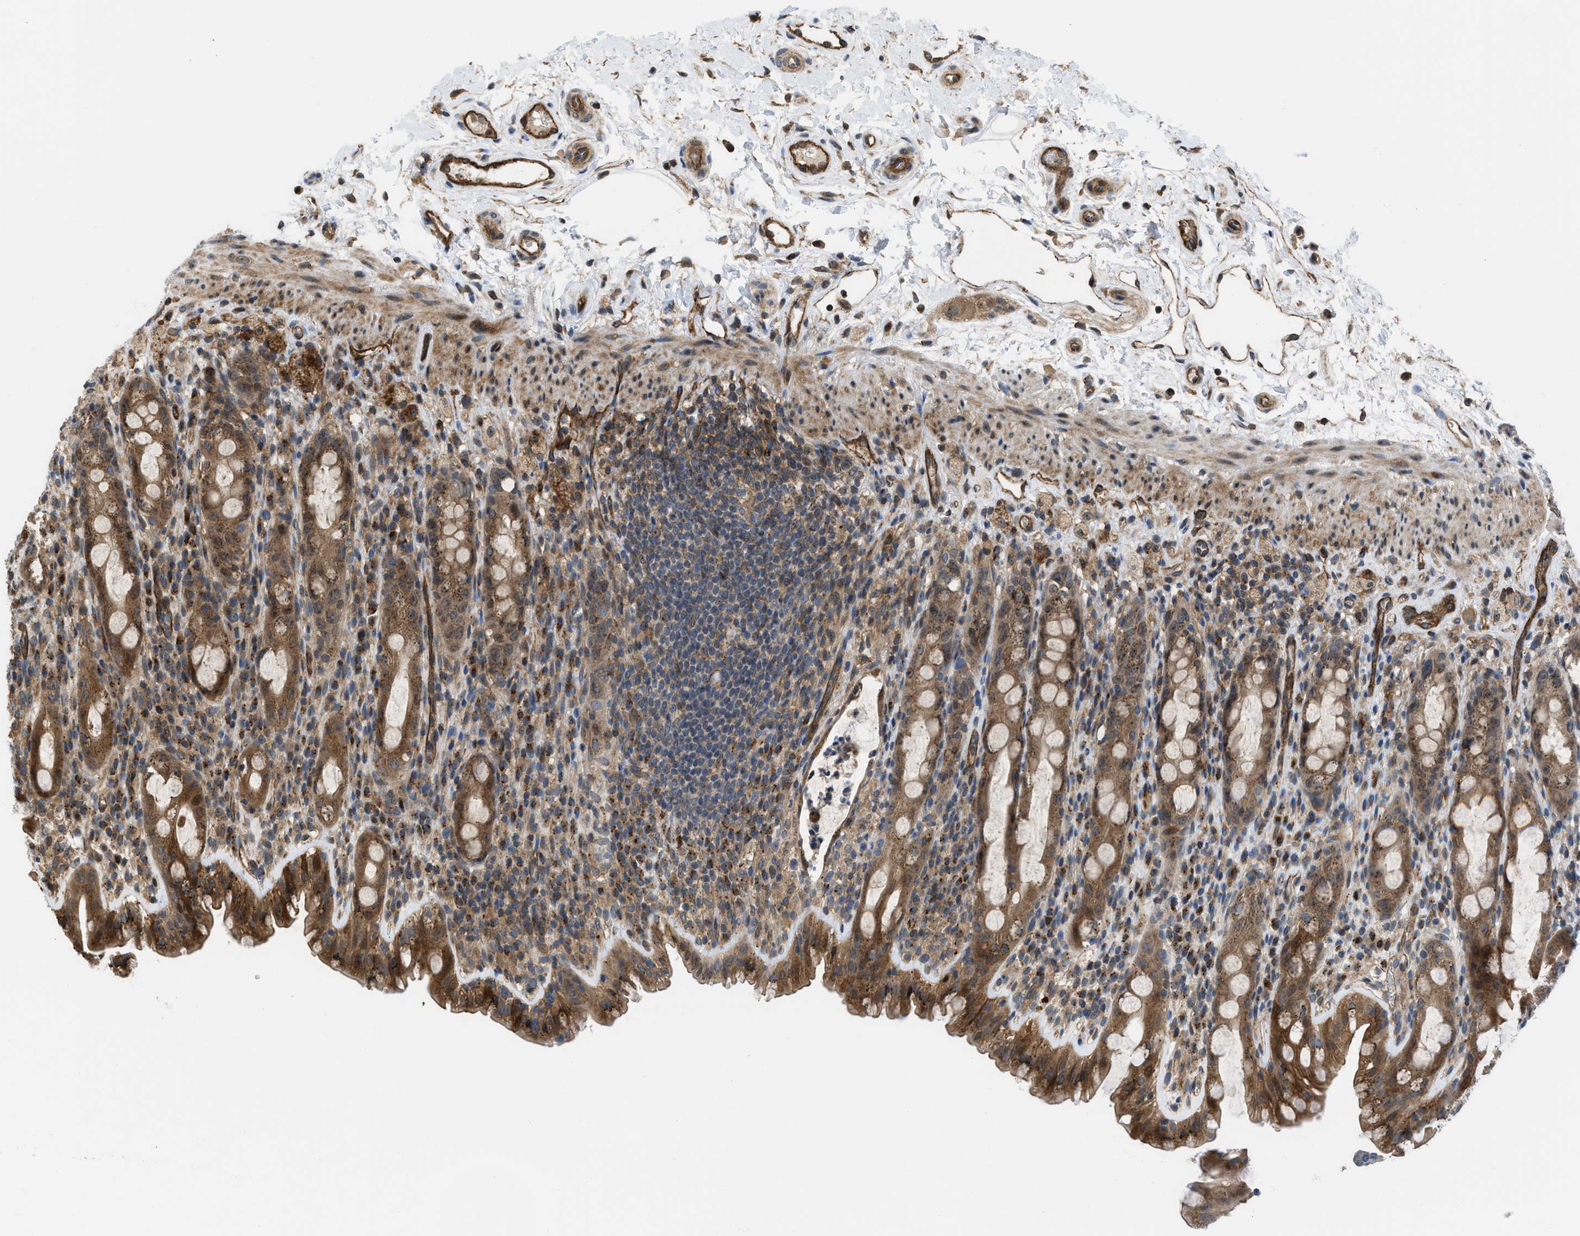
{"staining": {"intensity": "moderate", "quantity": ">75%", "location": "cytoplasmic/membranous,nuclear"}, "tissue": "rectum", "cell_type": "Glandular cells", "image_type": "normal", "snomed": [{"axis": "morphology", "description": "Normal tissue, NOS"}, {"axis": "topography", "description": "Rectum"}], "caption": "Immunohistochemical staining of unremarkable rectum exhibits medium levels of moderate cytoplasmic/membranous,nuclear staining in about >75% of glandular cells. Immunohistochemistry stains the protein of interest in brown and the nuclei are stained blue.", "gene": "GPATCH2L", "patient": {"sex": "male", "age": 44}}